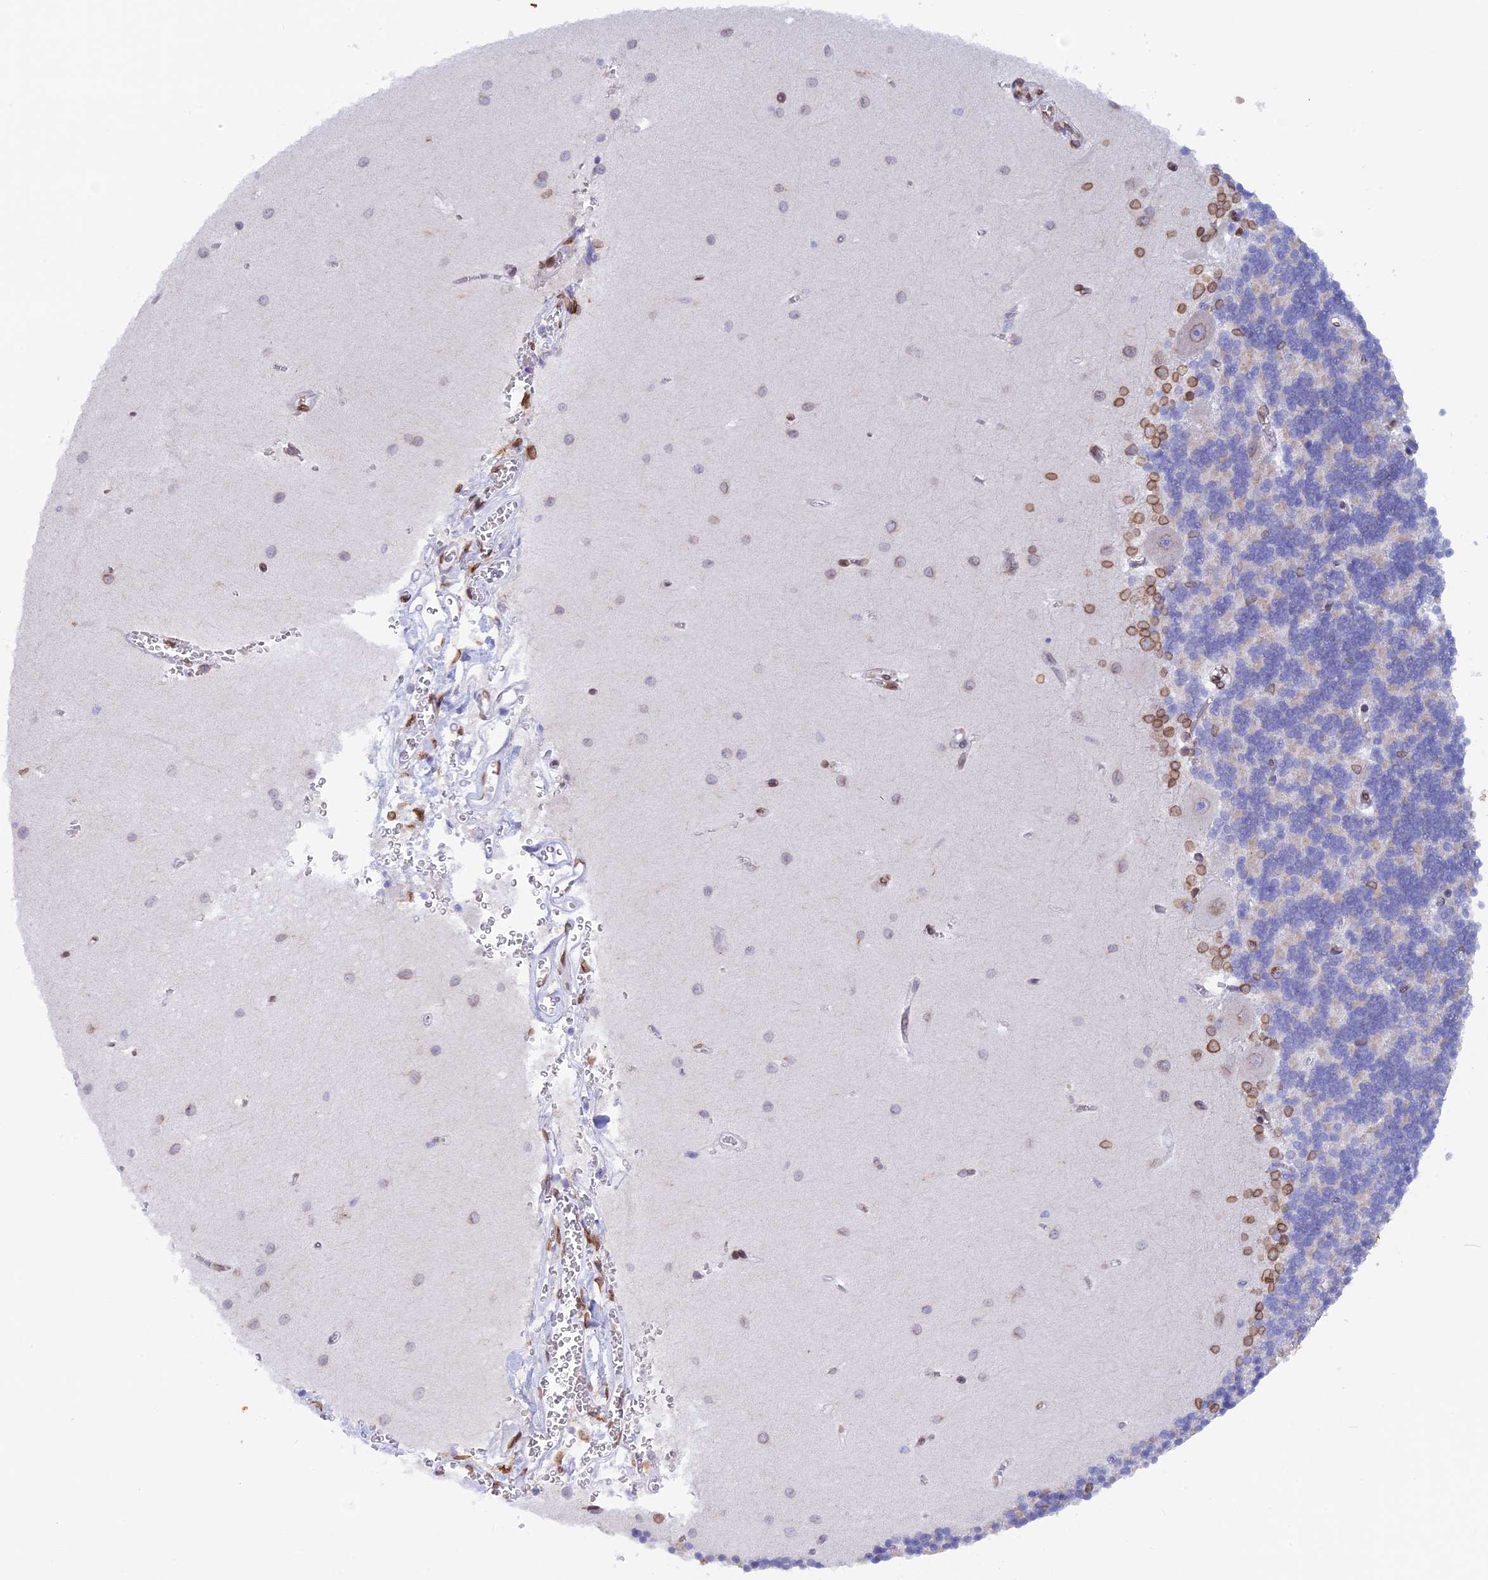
{"staining": {"intensity": "negative", "quantity": "none", "location": "none"}, "tissue": "cerebellum", "cell_type": "Cells in granular layer", "image_type": "normal", "snomed": [{"axis": "morphology", "description": "Normal tissue, NOS"}, {"axis": "topography", "description": "Cerebellum"}], "caption": "Immunohistochemistry (IHC) of normal human cerebellum demonstrates no expression in cells in granular layer.", "gene": "TMPRSS7", "patient": {"sex": "male", "age": 37}}